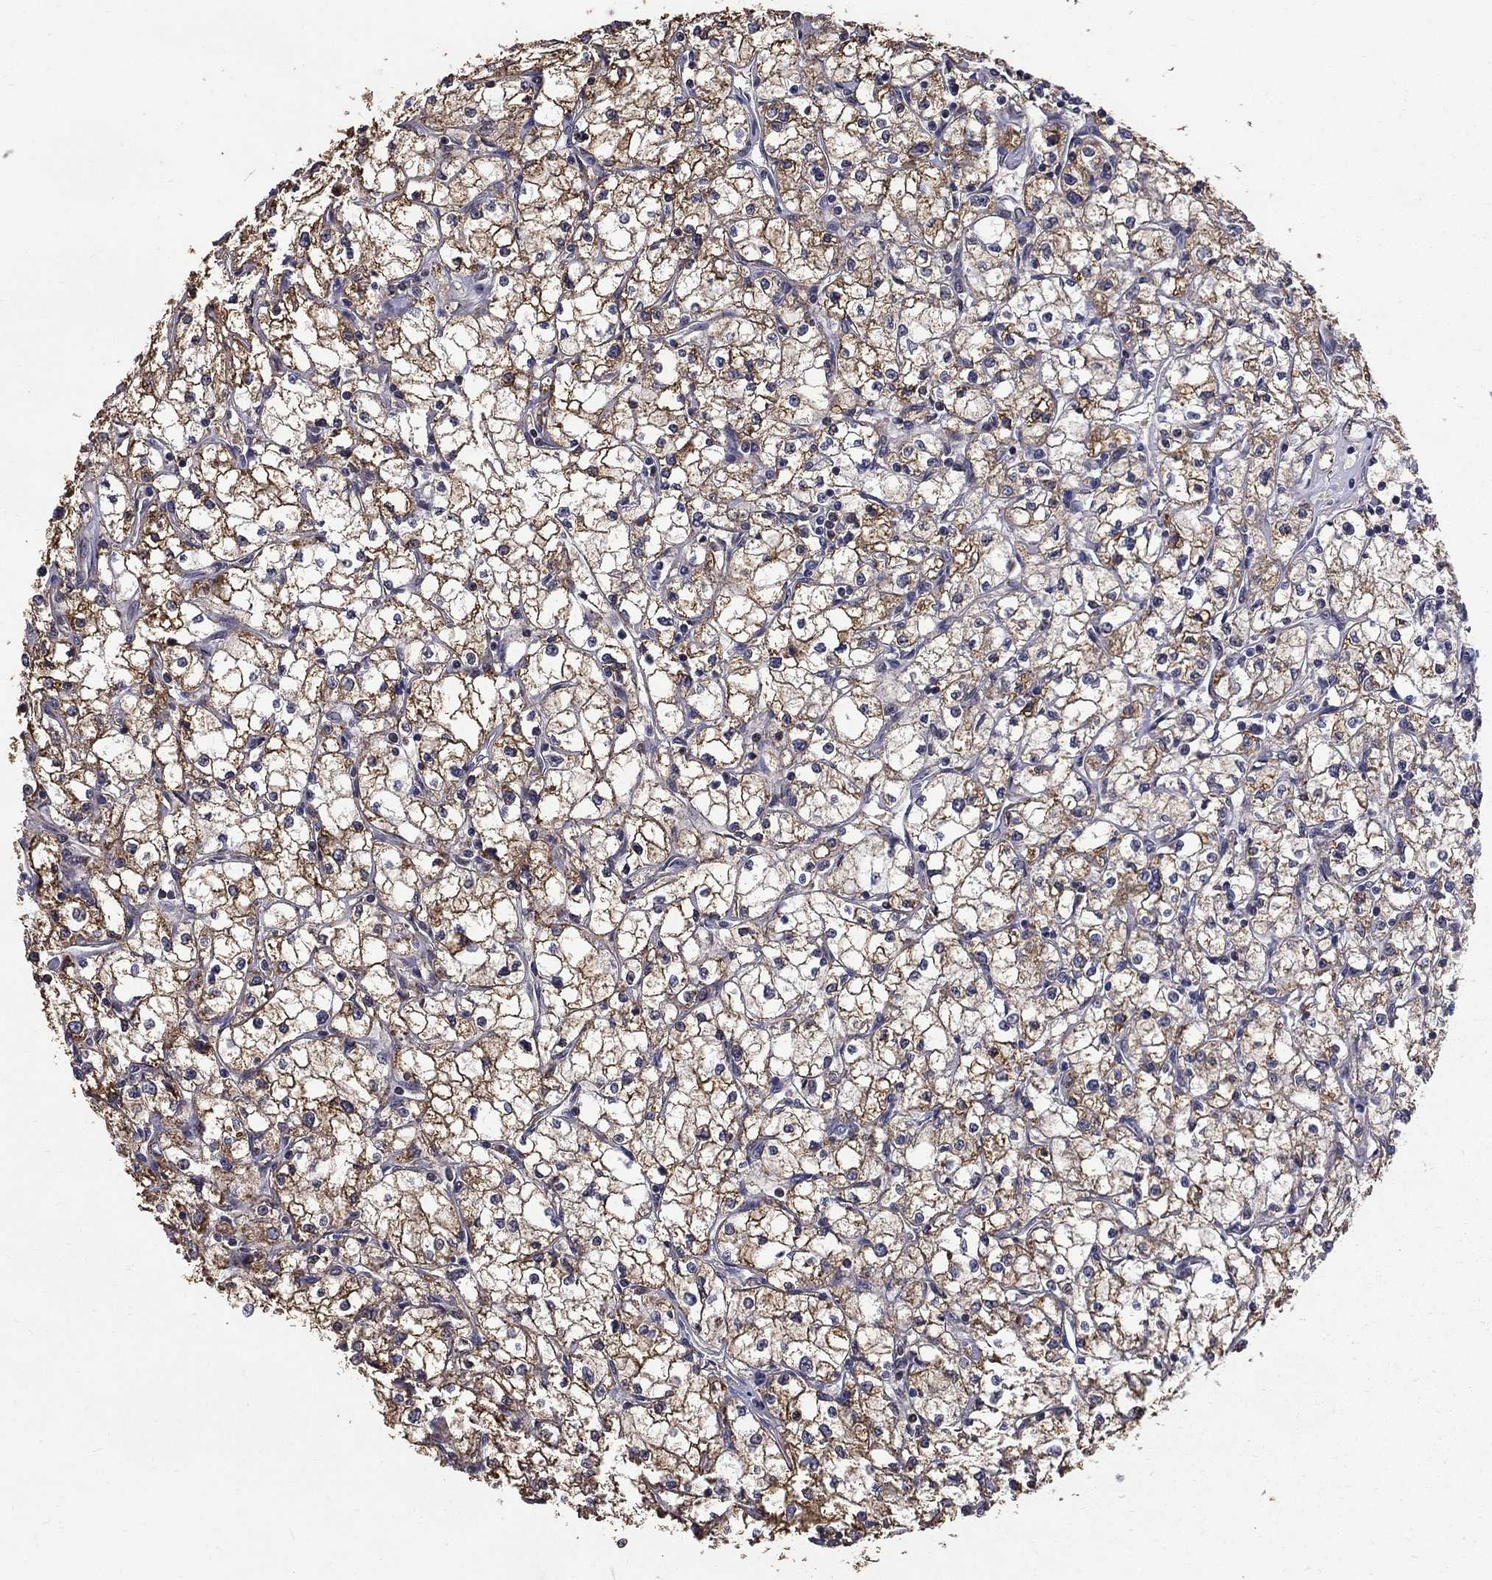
{"staining": {"intensity": "moderate", "quantity": "25%-75%", "location": "cytoplasmic/membranous"}, "tissue": "renal cancer", "cell_type": "Tumor cells", "image_type": "cancer", "snomed": [{"axis": "morphology", "description": "Adenocarcinoma, NOS"}, {"axis": "topography", "description": "Kidney"}], "caption": "Renal adenocarcinoma stained with a brown dye displays moderate cytoplasmic/membranous positive expression in approximately 25%-75% of tumor cells.", "gene": "HSPB2", "patient": {"sex": "male", "age": 67}}